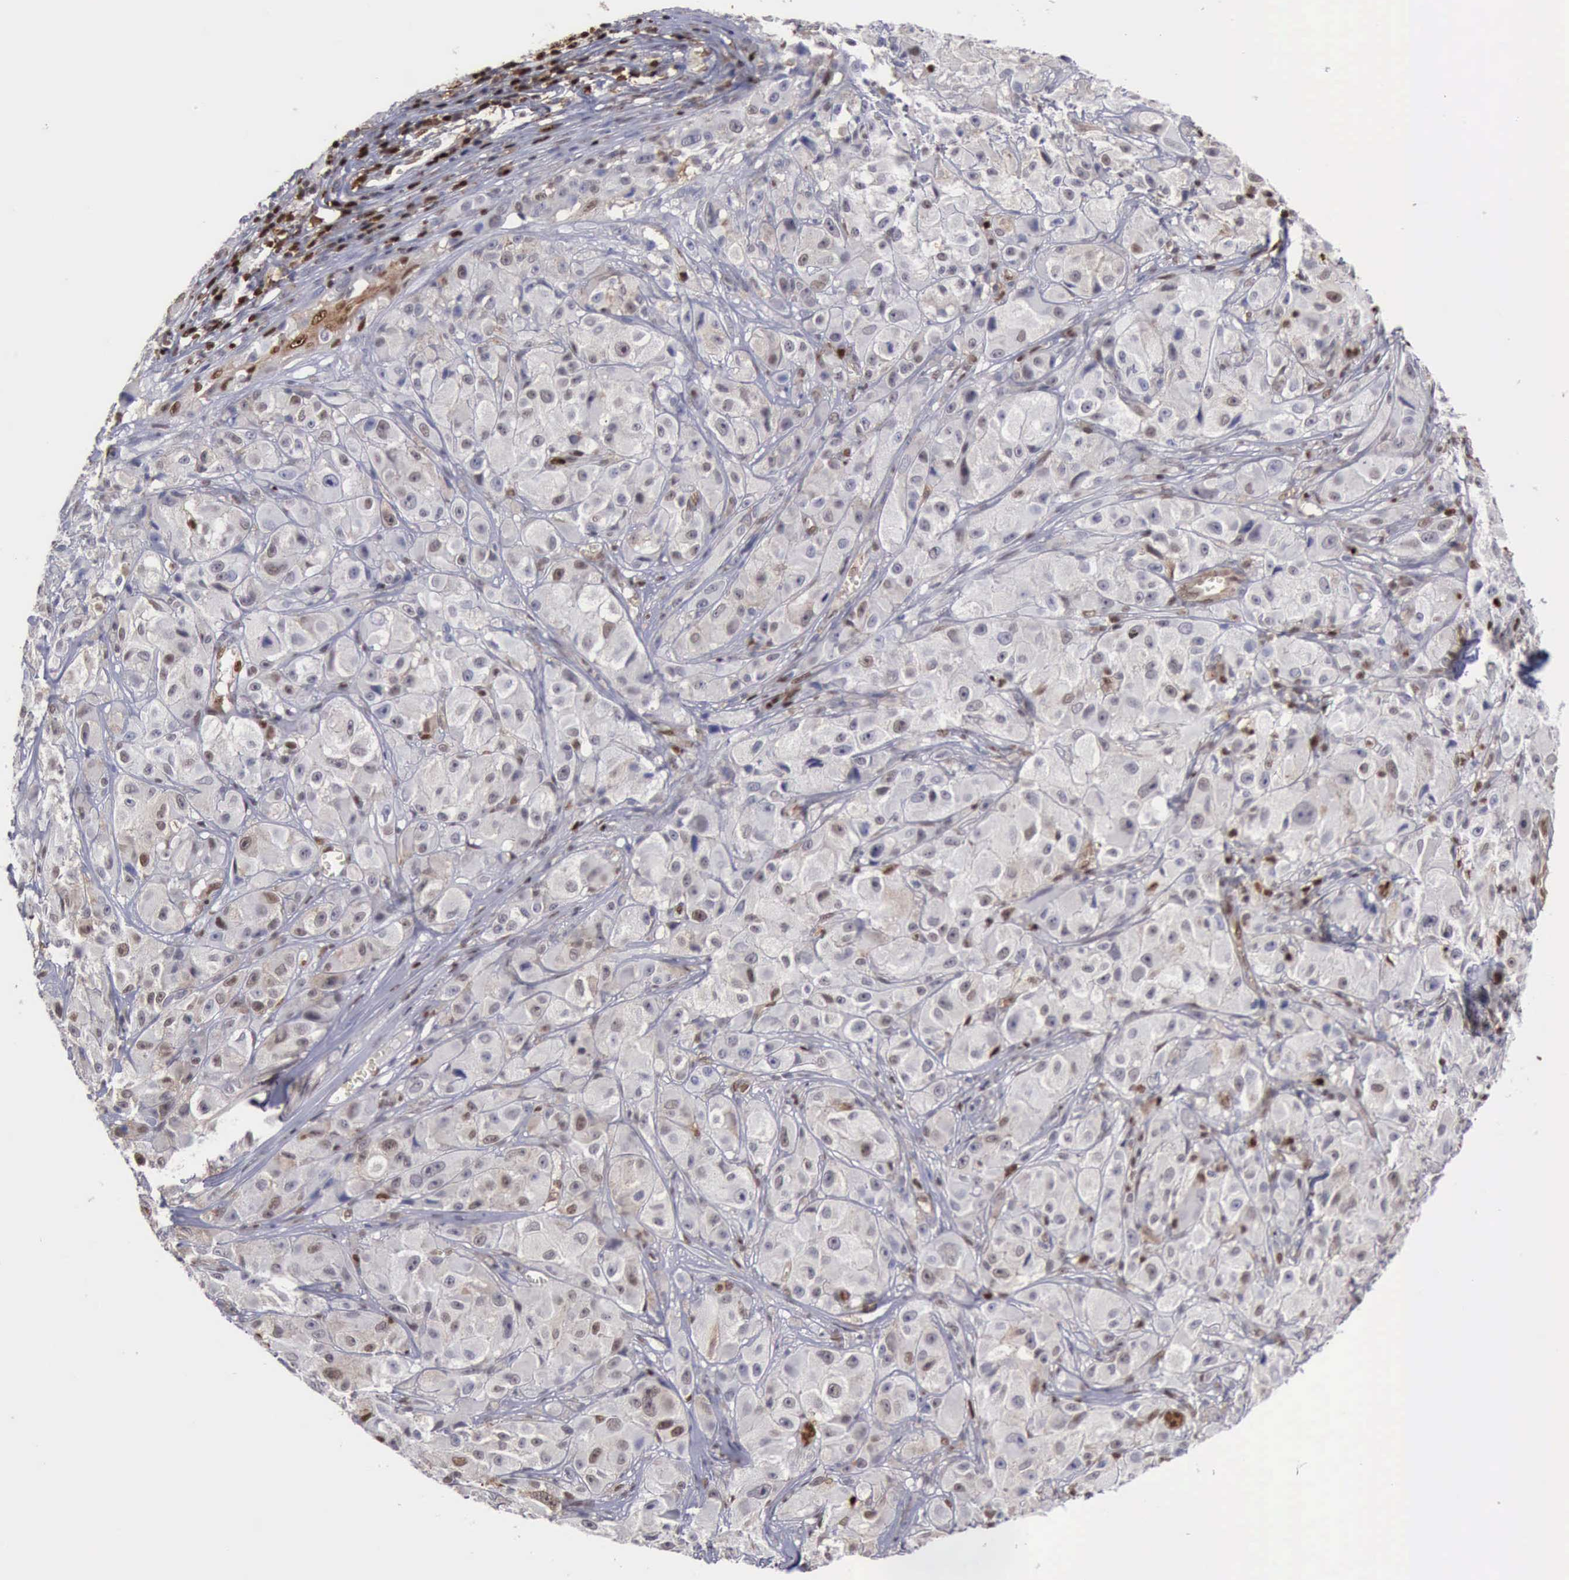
{"staining": {"intensity": "weak", "quantity": ">75%", "location": "cytoplasmic/membranous,nuclear"}, "tissue": "melanoma", "cell_type": "Tumor cells", "image_type": "cancer", "snomed": [{"axis": "morphology", "description": "Malignant melanoma, NOS"}, {"axis": "topography", "description": "Skin"}], "caption": "A brown stain highlights weak cytoplasmic/membranous and nuclear positivity of a protein in malignant melanoma tumor cells.", "gene": "PDCD4", "patient": {"sex": "male", "age": 56}}